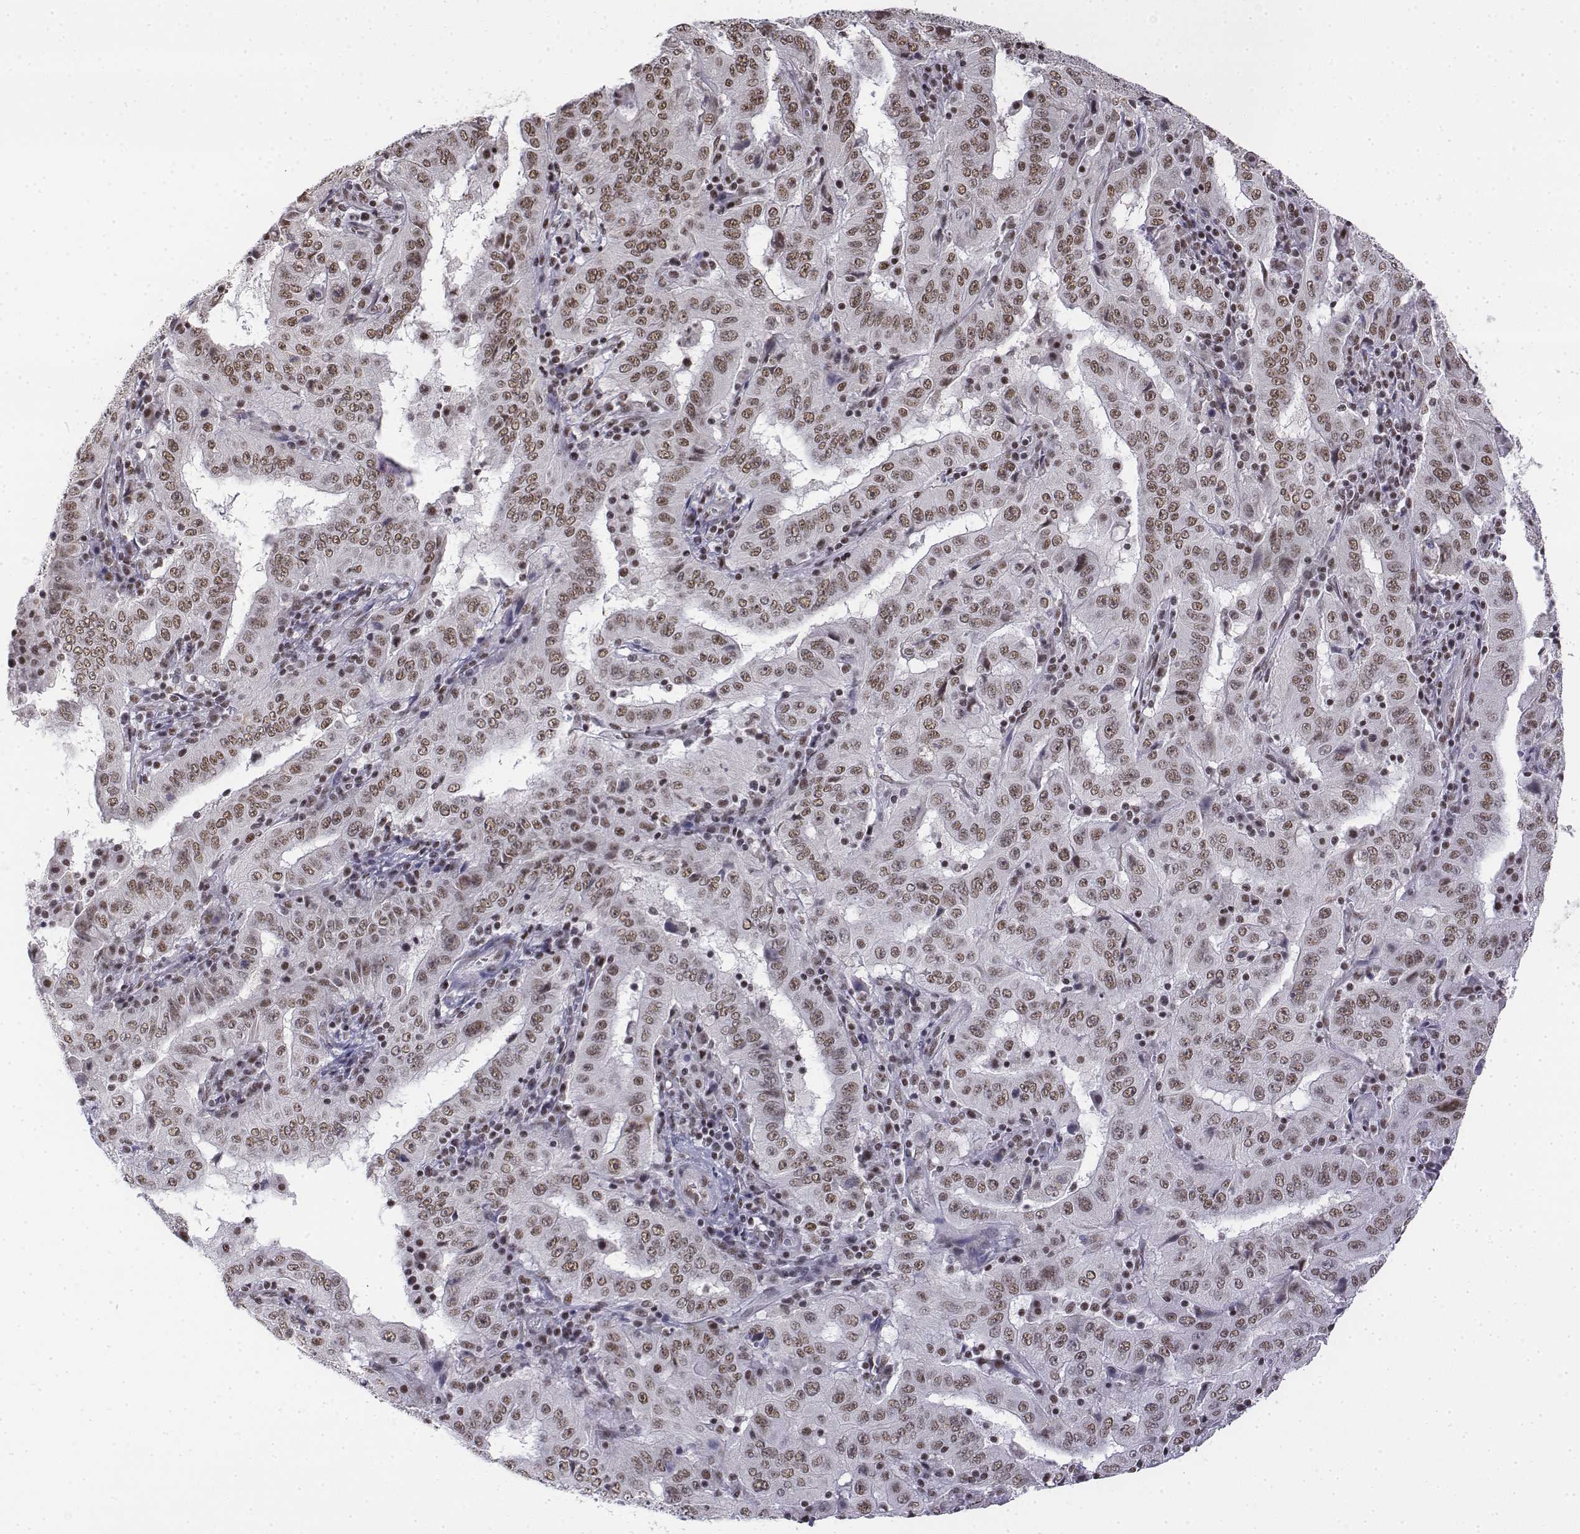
{"staining": {"intensity": "weak", "quantity": ">75%", "location": "nuclear"}, "tissue": "pancreatic cancer", "cell_type": "Tumor cells", "image_type": "cancer", "snomed": [{"axis": "morphology", "description": "Adenocarcinoma, NOS"}, {"axis": "topography", "description": "Pancreas"}], "caption": "Immunohistochemical staining of pancreatic adenocarcinoma exhibits low levels of weak nuclear protein expression in about >75% of tumor cells.", "gene": "SETD1A", "patient": {"sex": "male", "age": 63}}